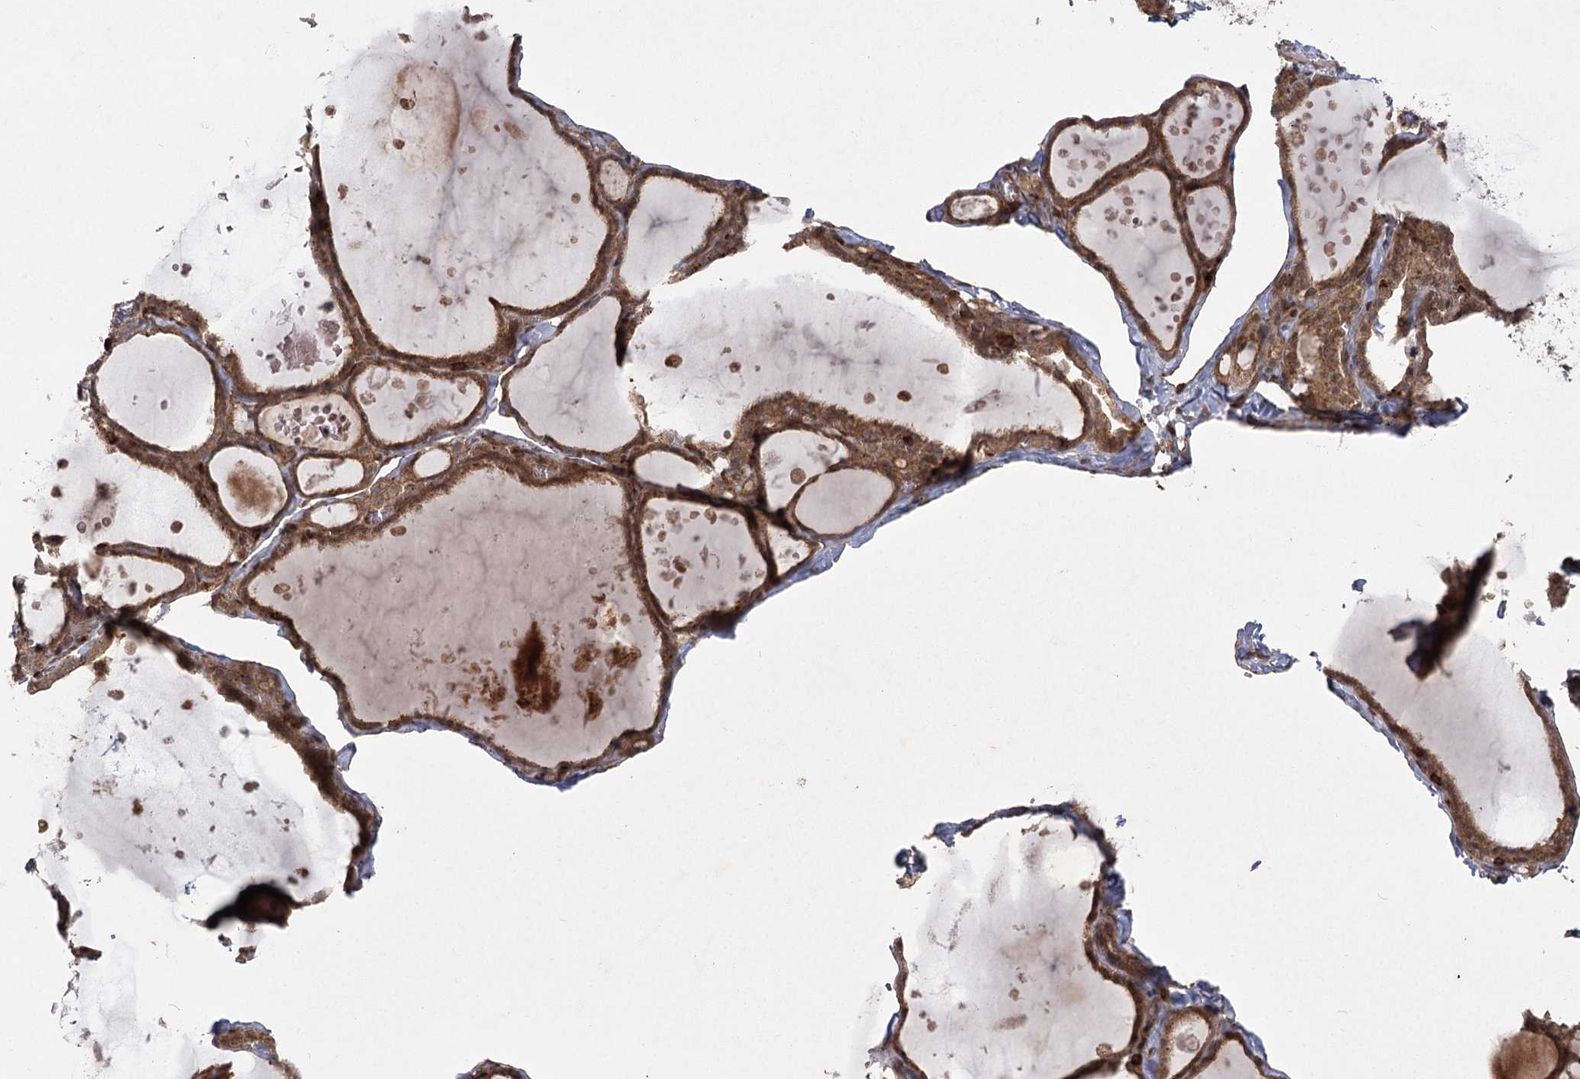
{"staining": {"intensity": "moderate", "quantity": ">75%", "location": "cytoplasmic/membranous"}, "tissue": "thyroid gland", "cell_type": "Glandular cells", "image_type": "normal", "snomed": [{"axis": "morphology", "description": "Normal tissue, NOS"}, {"axis": "topography", "description": "Thyroid gland"}], "caption": "Immunohistochemical staining of normal human thyroid gland exhibits >75% levels of moderate cytoplasmic/membranous protein expression in approximately >75% of glandular cells. (DAB (3,3'-diaminobenzidine) IHC, brown staining for protein, blue staining for nuclei).", "gene": "MDFIC", "patient": {"sex": "male", "age": 56}}